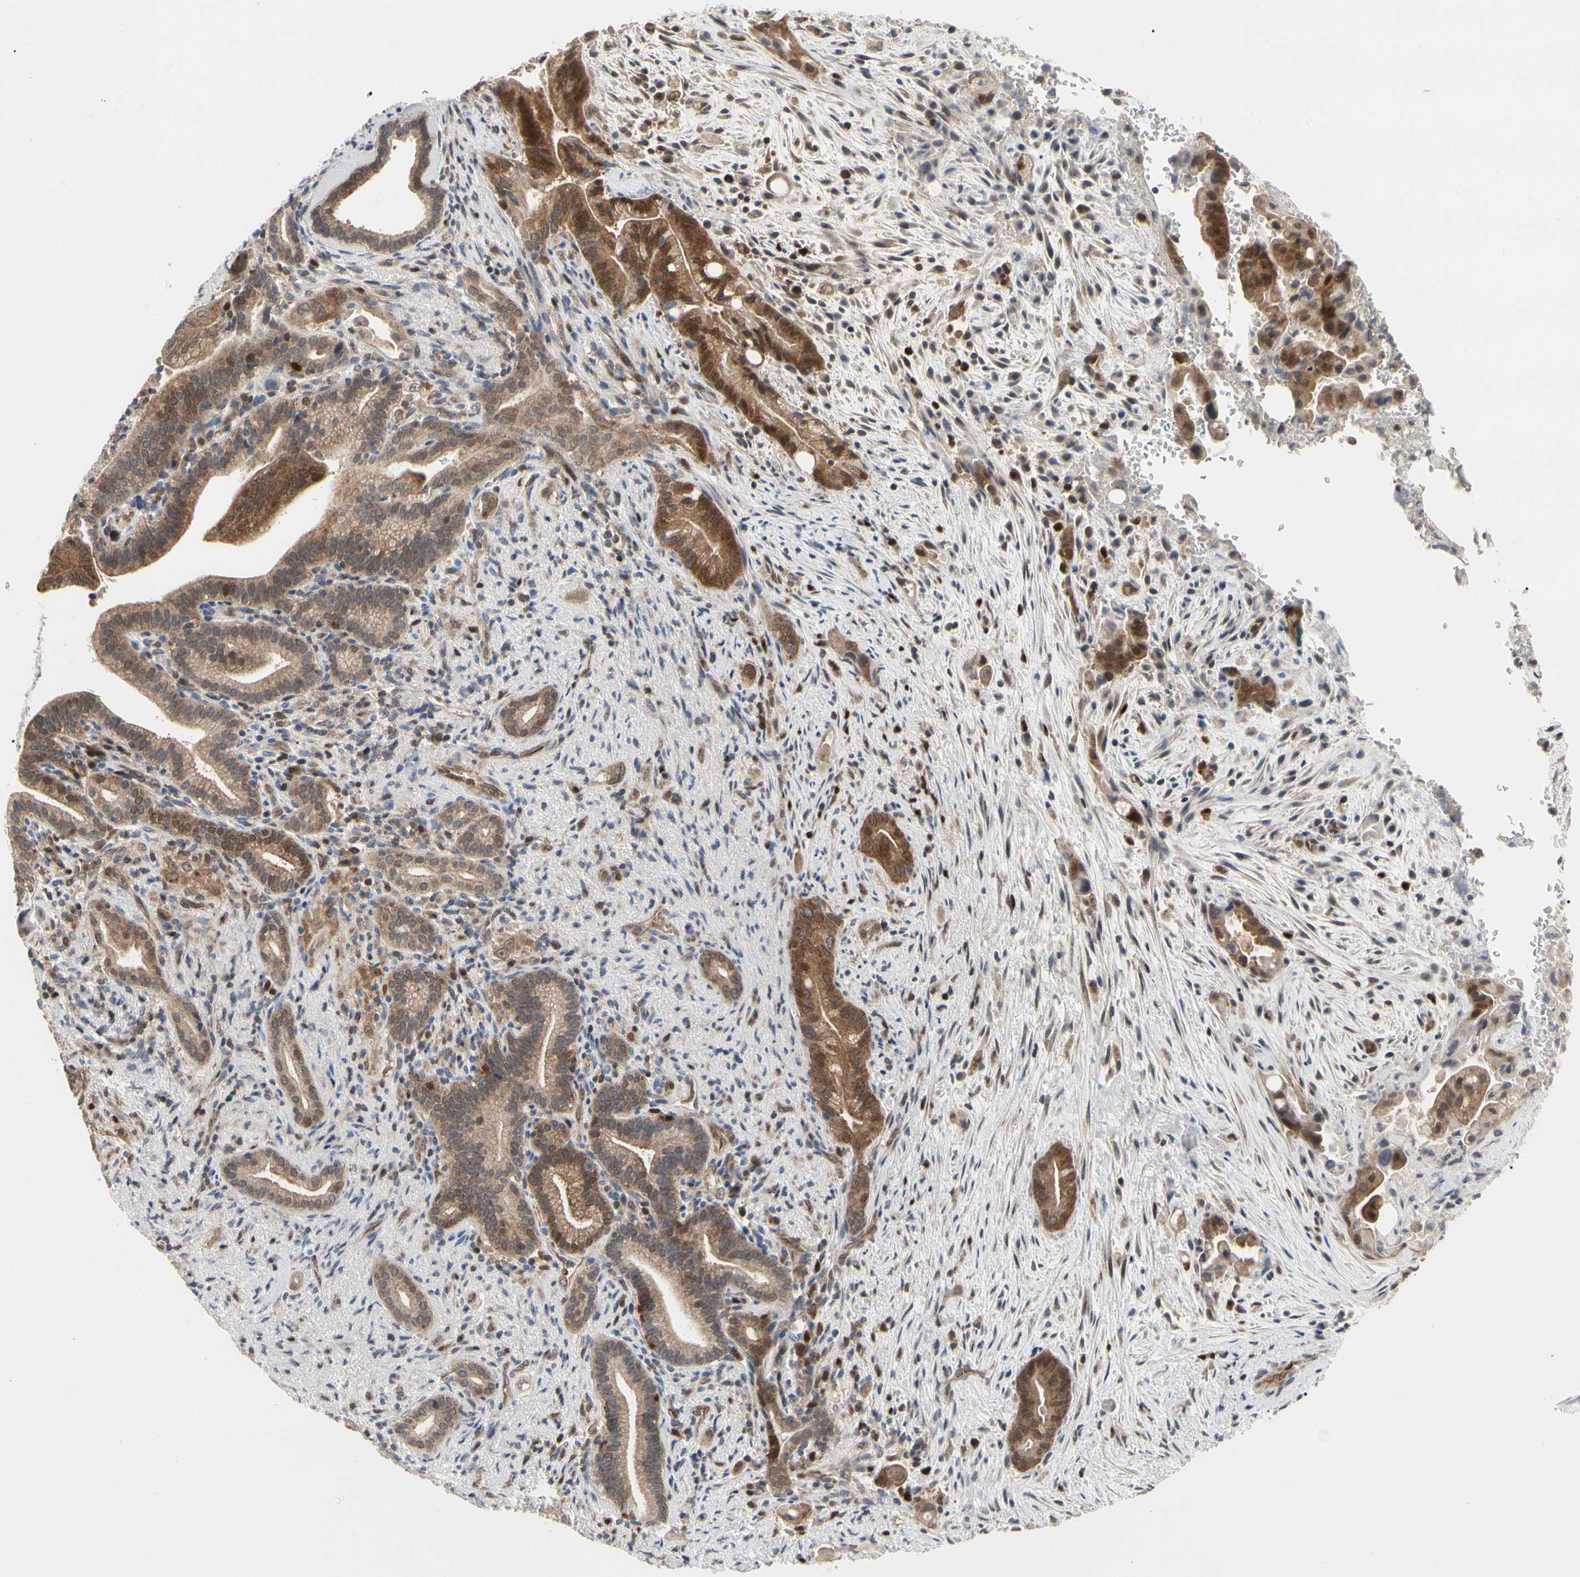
{"staining": {"intensity": "moderate", "quantity": ">75%", "location": "cytoplasmic/membranous,nuclear"}, "tissue": "liver cancer", "cell_type": "Tumor cells", "image_type": "cancer", "snomed": [{"axis": "morphology", "description": "Cholangiocarcinoma"}, {"axis": "topography", "description": "Liver"}], "caption": "There is medium levels of moderate cytoplasmic/membranous and nuclear expression in tumor cells of liver cholangiocarcinoma, as demonstrated by immunohistochemical staining (brown color).", "gene": "CDK5", "patient": {"sex": "female", "age": 68}}